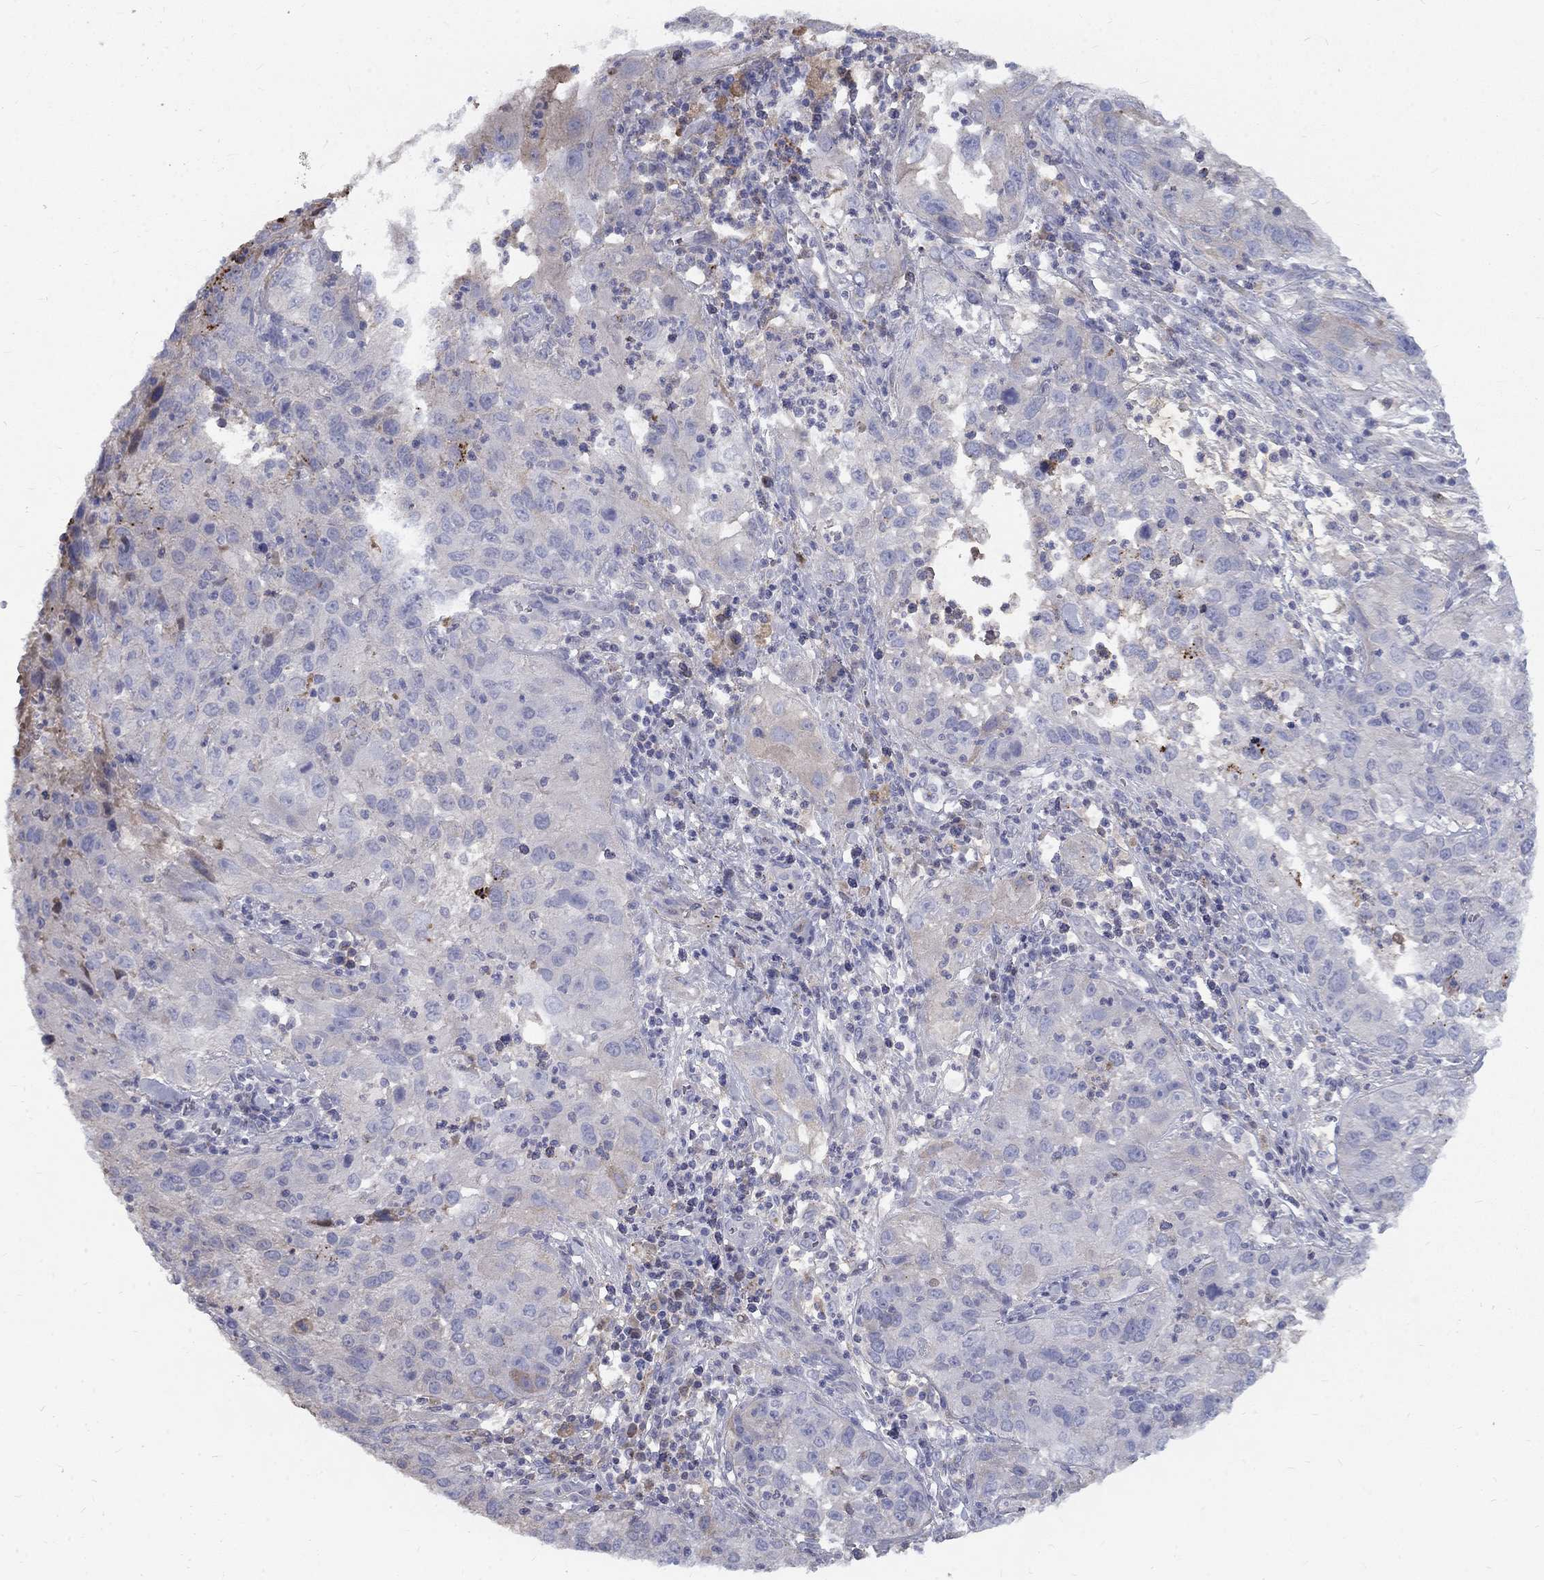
{"staining": {"intensity": "strong", "quantity": "<25%", "location": "cytoplasmic/membranous"}, "tissue": "cervical cancer", "cell_type": "Tumor cells", "image_type": "cancer", "snomed": [{"axis": "morphology", "description": "Squamous cell carcinoma, NOS"}, {"axis": "topography", "description": "Cervix"}], "caption": "Human cervical cancer stained for a protein (brown) reveals strong cytoplasmic/membranous positive staining in about <25% of tumor cells.", "gene": "EPDR1", "patient": {"sex": "female", "age": 32}}